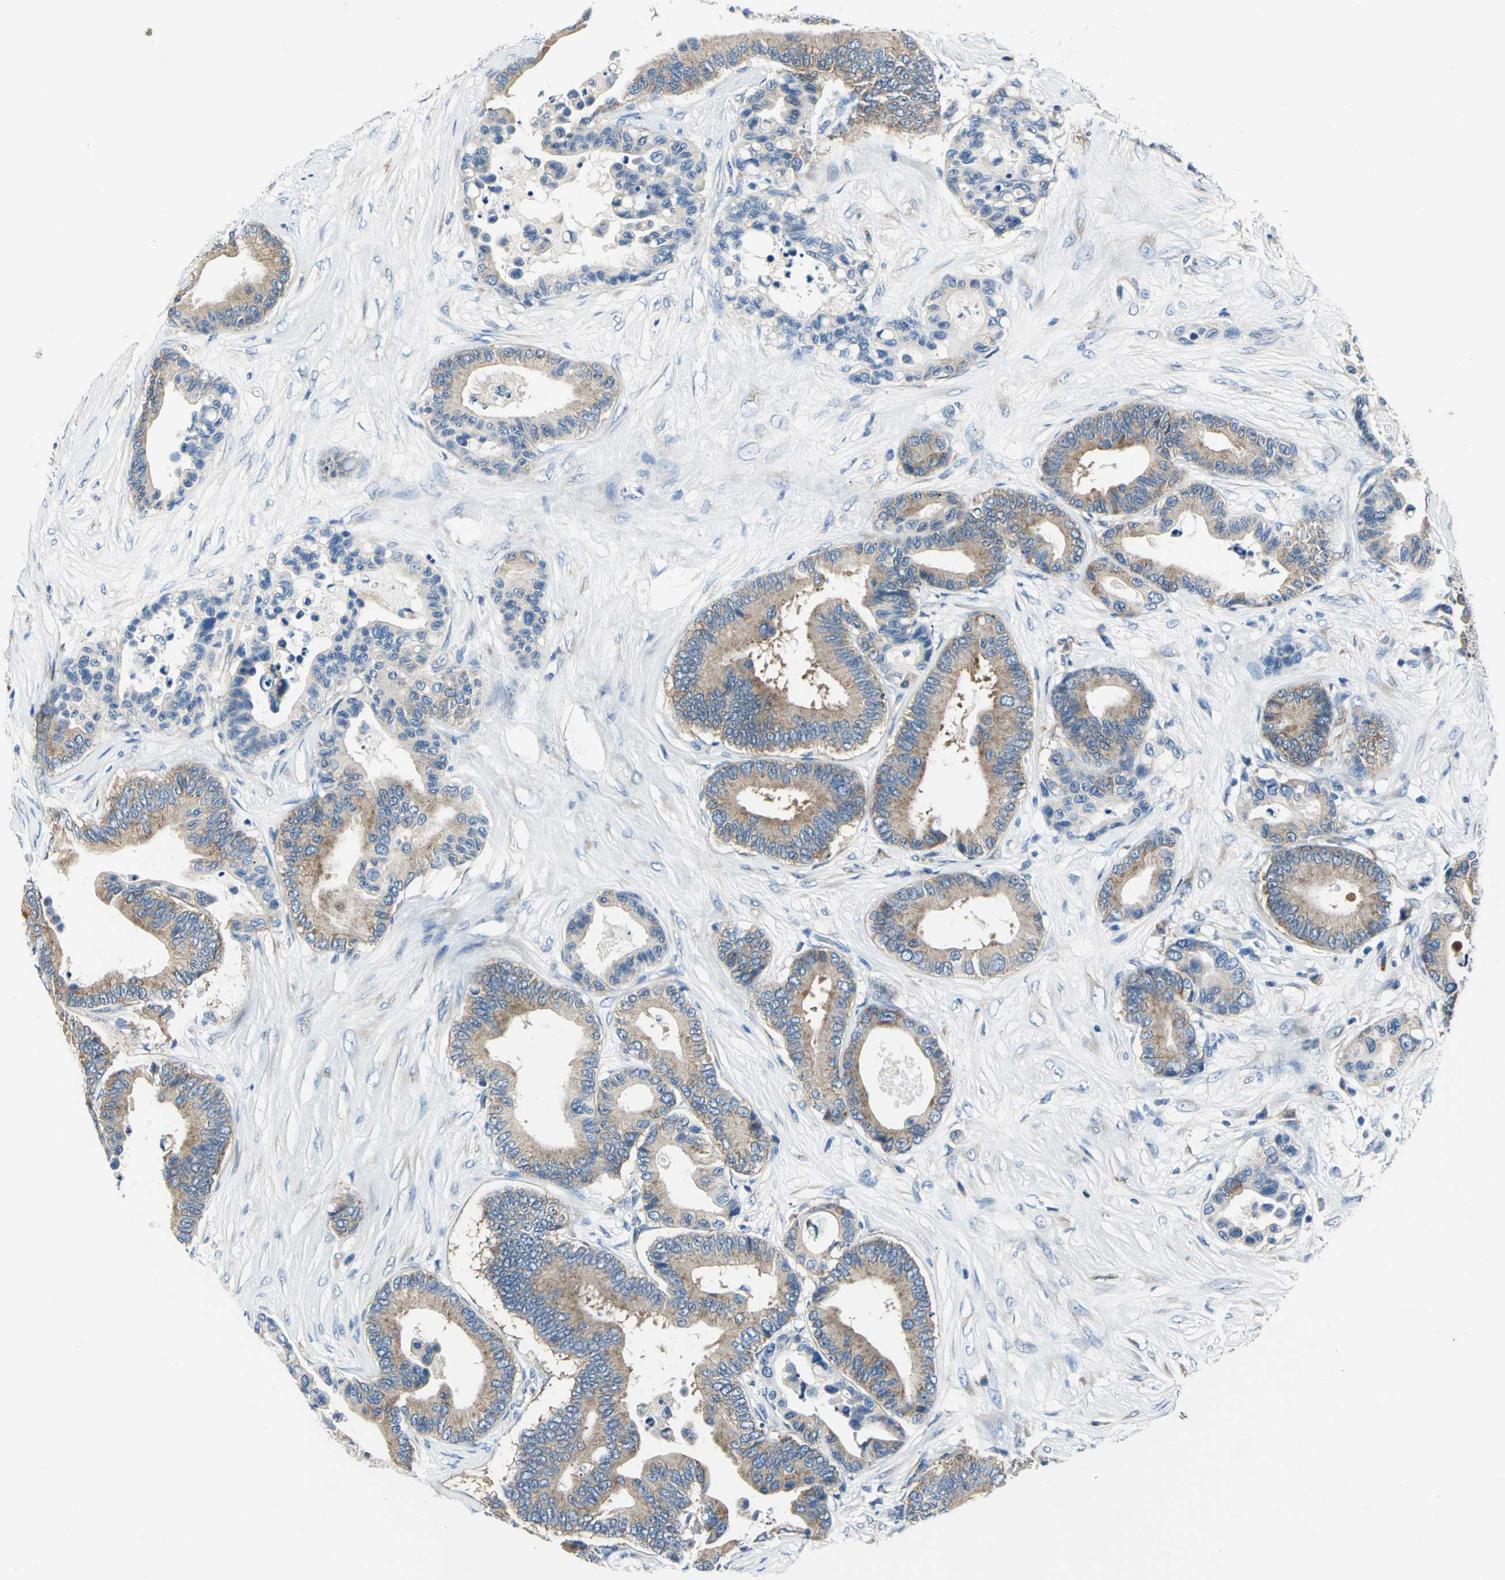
{"staining": {"intensity": "moderate", "quantity": ">75%", "location": "cytoplasmic/membranous"}, "tissue": "colorectal cancer", "cell_type": "Tumor cells", "image_type": "cancer", "snomed": [{"axis": "morphology", "description": "Adenocarcinoma, NOS"}, {"axis": "topography", "description": "Colon"}], "caption": "IHC of human colorectal adenocarcinoma demonstrates medium levels of moderate cytoplasmic/membranous expression in approximately >75% of tumor cells. (IHC, brightfield microscopy, high magnification).", "gene": "TRIM25", "patient": {"sex": "male", "age": 82}}